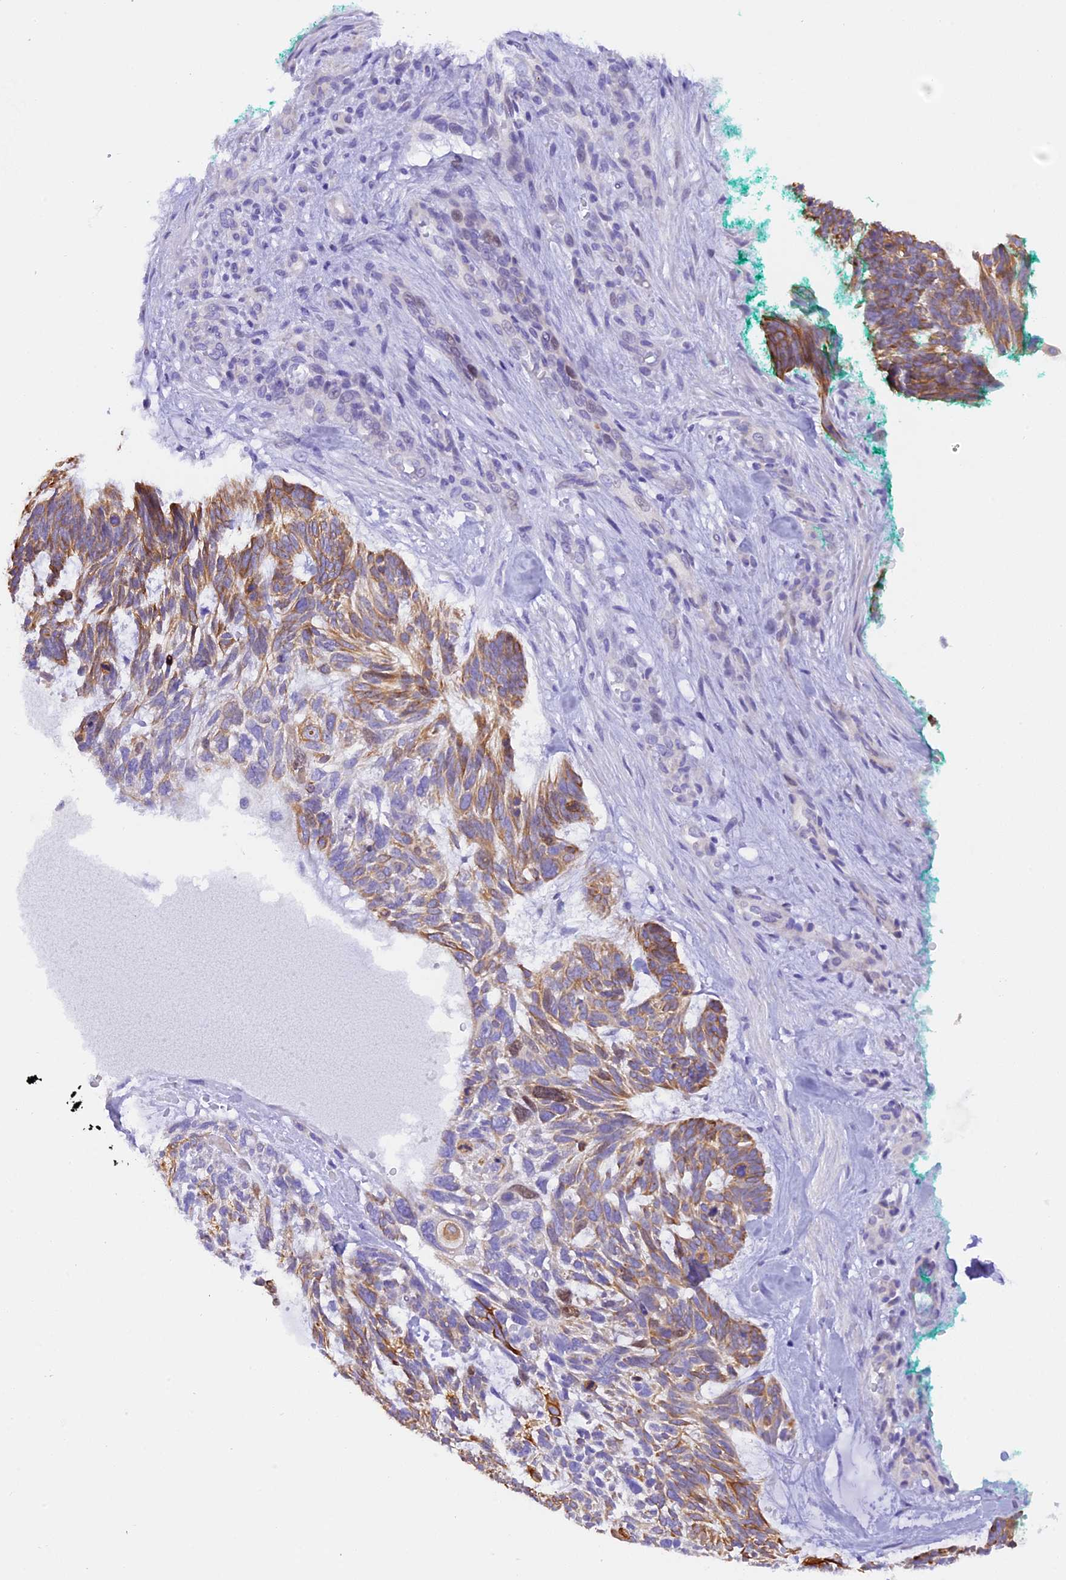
{"staining": {"intensity": "moderate", "quantity": "25%-75%", "location": "cytoplasmic/membranous"}, "tissue": "skin cancer", "cell_type": "Tumor cells", "image_type": "cancer", "snomed": [{"axis": "morphology", "description": "Basal cell carcinoma"}, {"axis": "topography", "description": "Skin"}], "caption": "Brown immunohistochemical staining in human skin basal cell carcinoma reveals moderate cytoplasmic/membranous positivity in approximately 25%-75% of tumor cells.", "gene": "PKIA", "patient": {"sex": "male", "age": 88}}